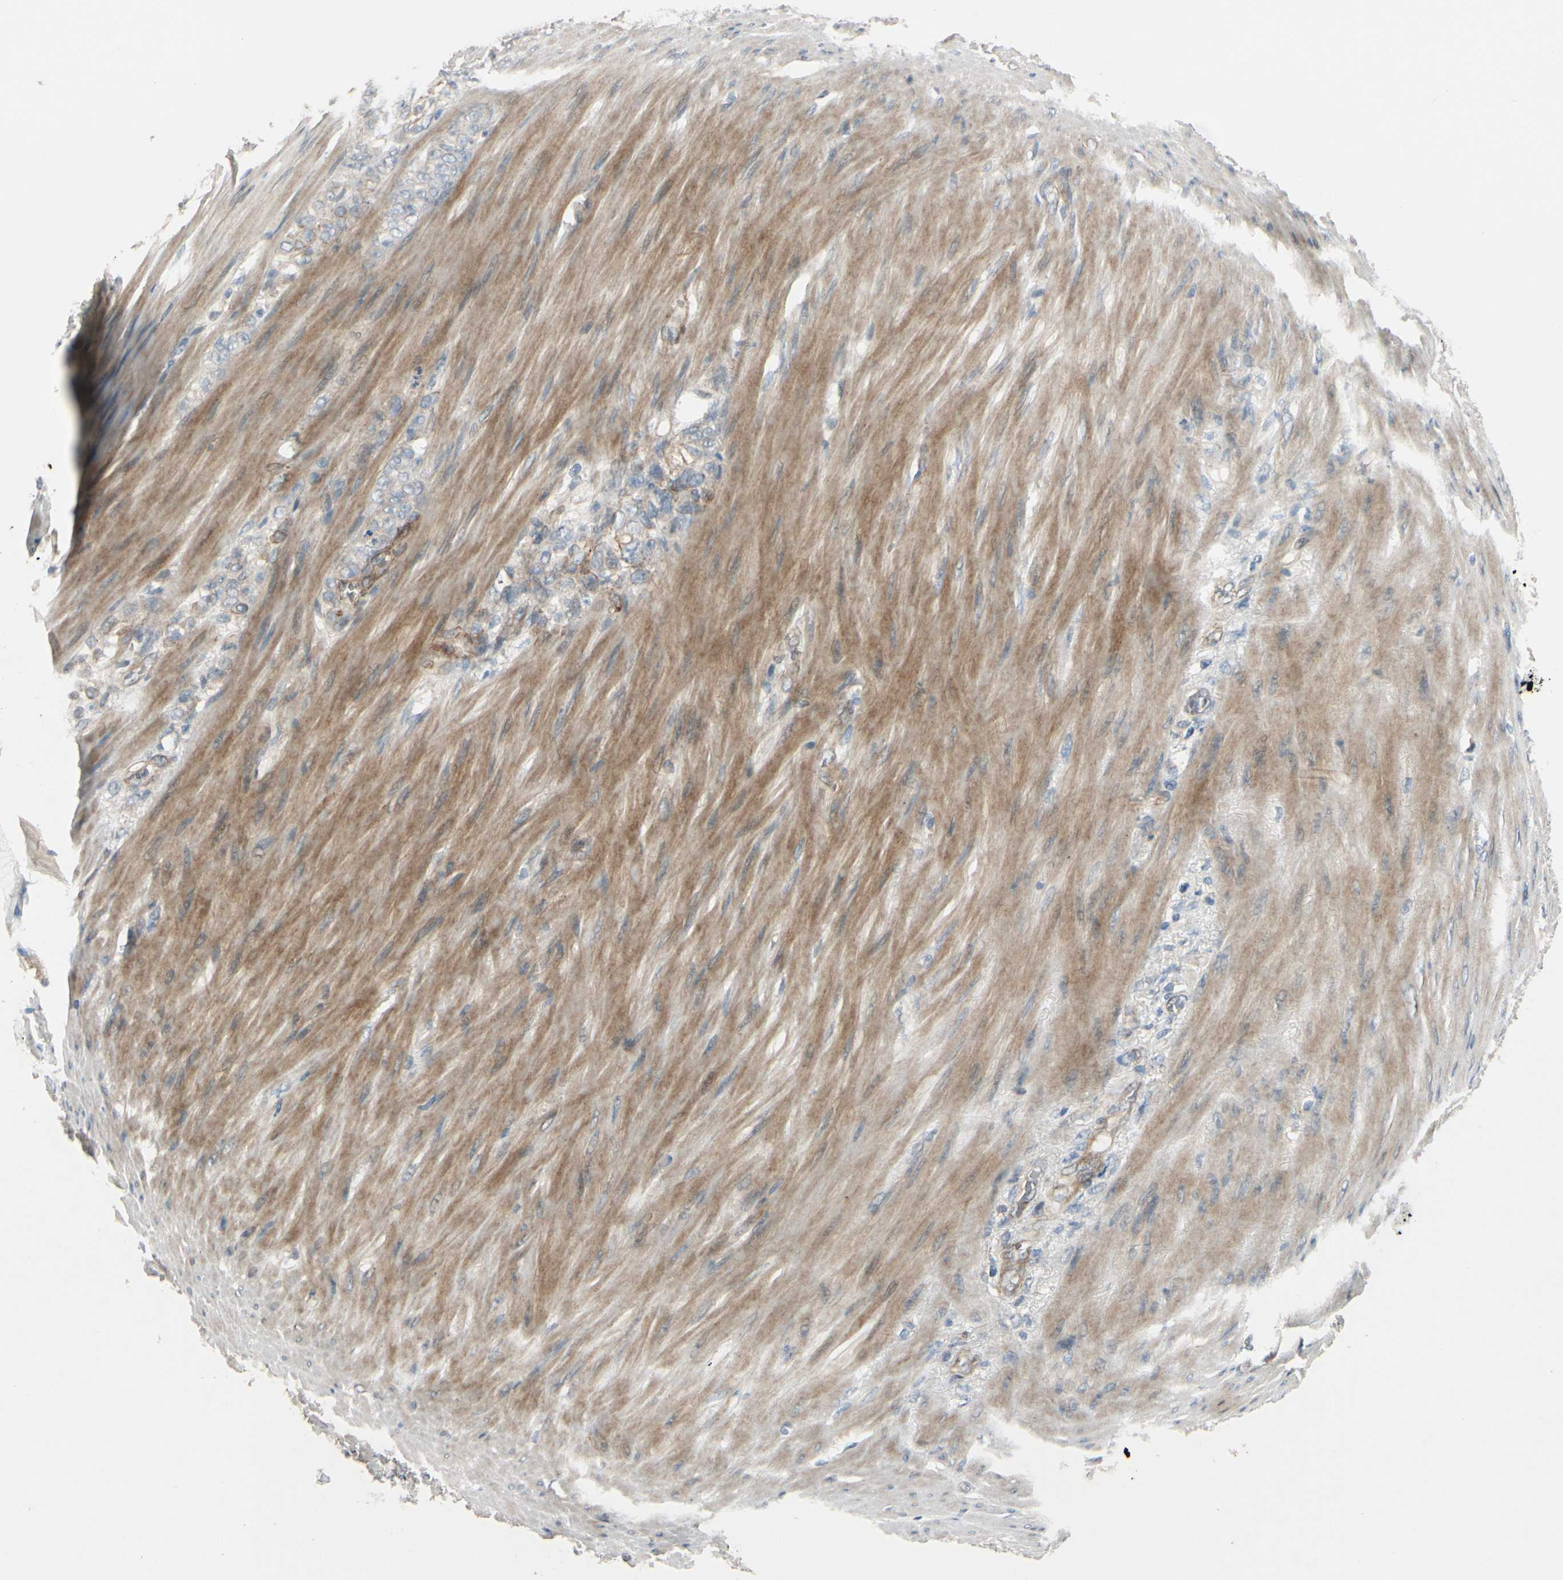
{"staining": {"intensity": "weak", "quantity": "25%-75%", "location": "cytoplasmic/membranous"}, "tissue": "stomach cancer", "cell_type": "Tumor cells", "image_type": "cancer", "snomed": [{"axis": "morphology", "description": "Adenocarcinoma, NOS"}, {"axis": "topography", "description": "Stomach"}], "caption": "Human adenocarcinoma (stomach) stained with a protein marker reveals weak staining in tumor cells.", "gene": "PPP3CB", "patient": {"sex": "male", "age": 82}}